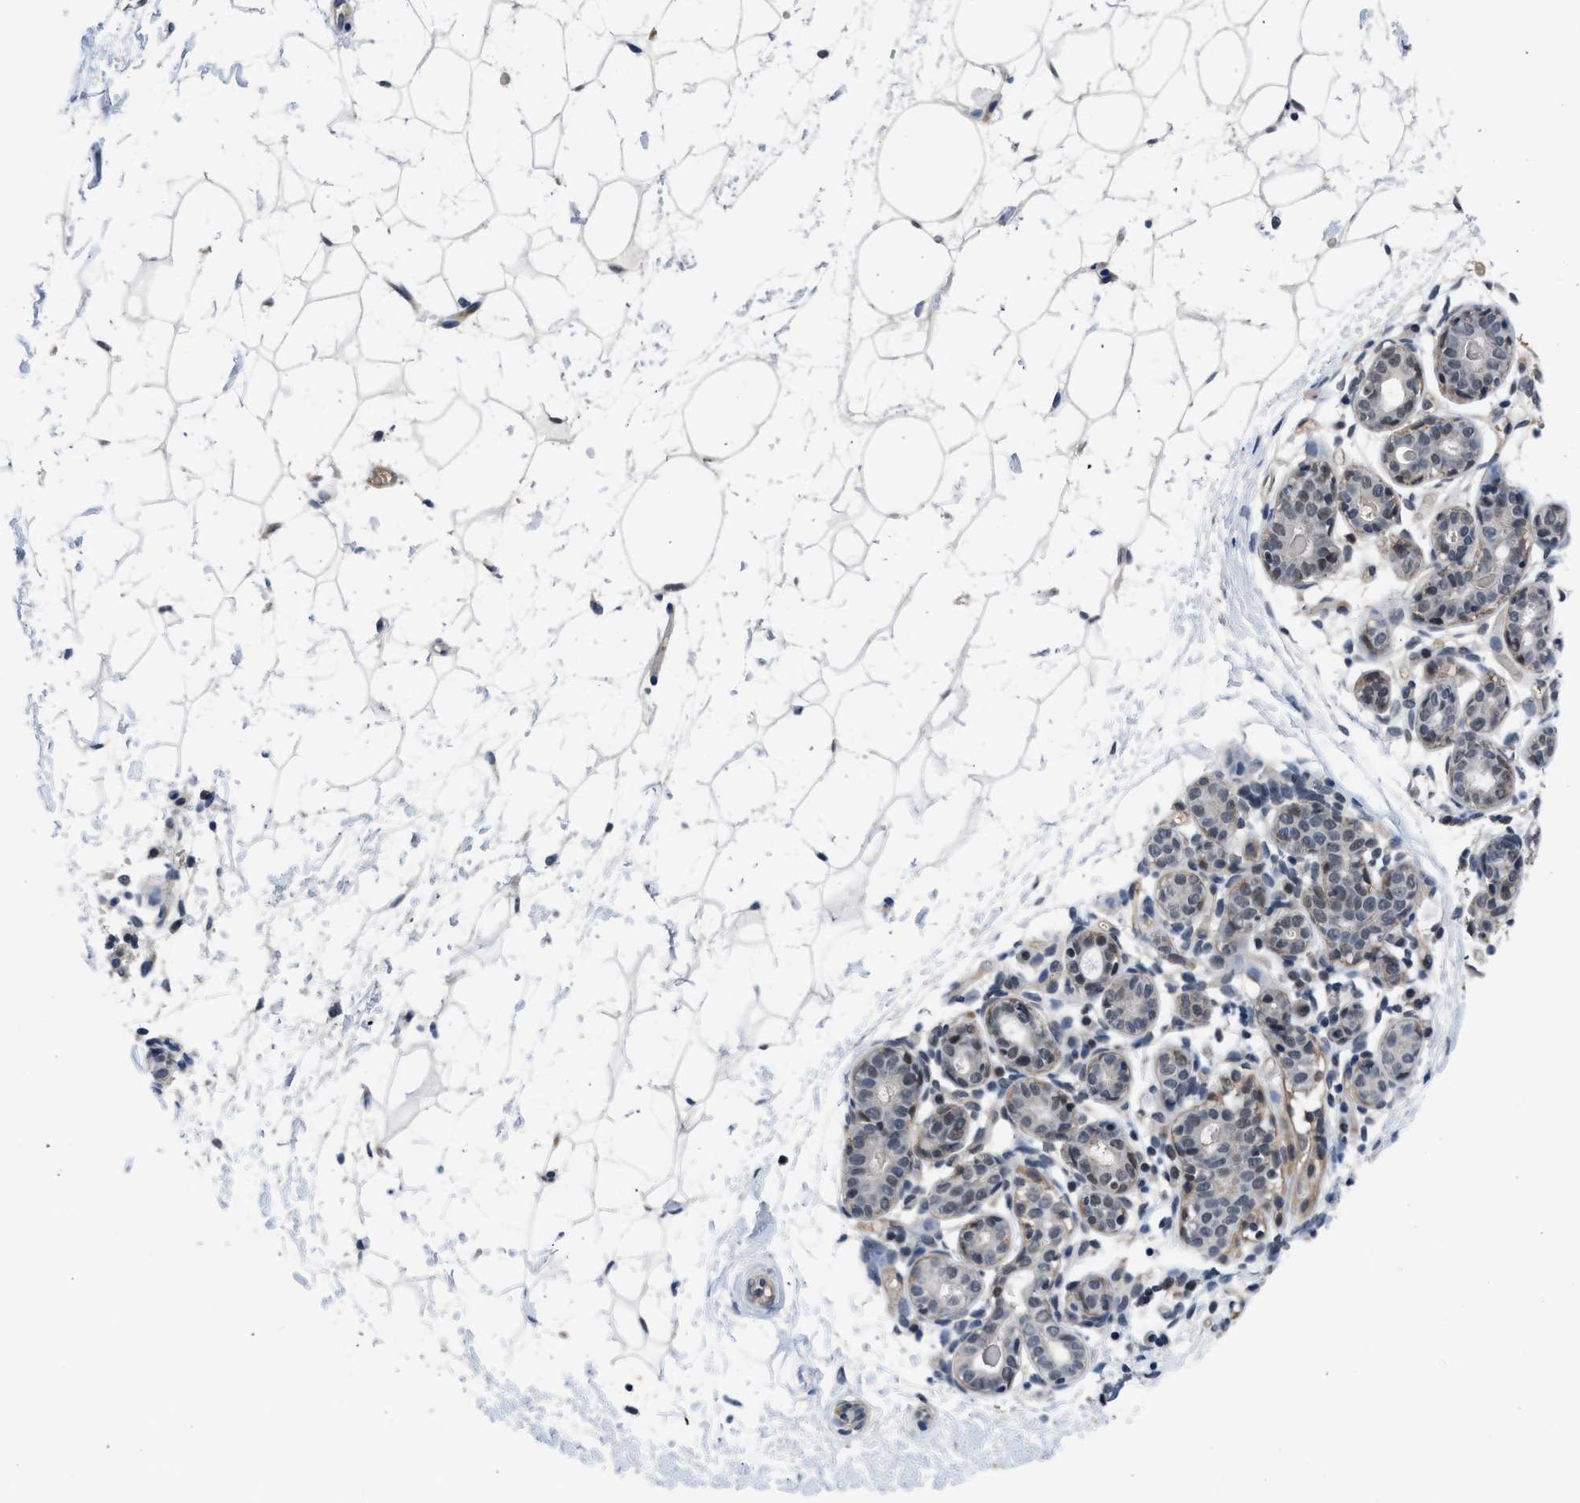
{"staining": {"intensity": "weak", "quantity": "25%-75%", "location": "nuclear"}, "tissue": "breast", "cell_type": "Adipocytes", "image_type": "normal", "snomed": [{"axis": "morphology", "description": "Normal tissue, NOS"}, {"axis": "topography", "description": "Breast"}], "caption": "Benign breast demonstrates weak nuclear expression in approximately 25%-75% of adipocytes.", "gene": "TERF2IP", "patient": {"sex": "female", "age": 22}}